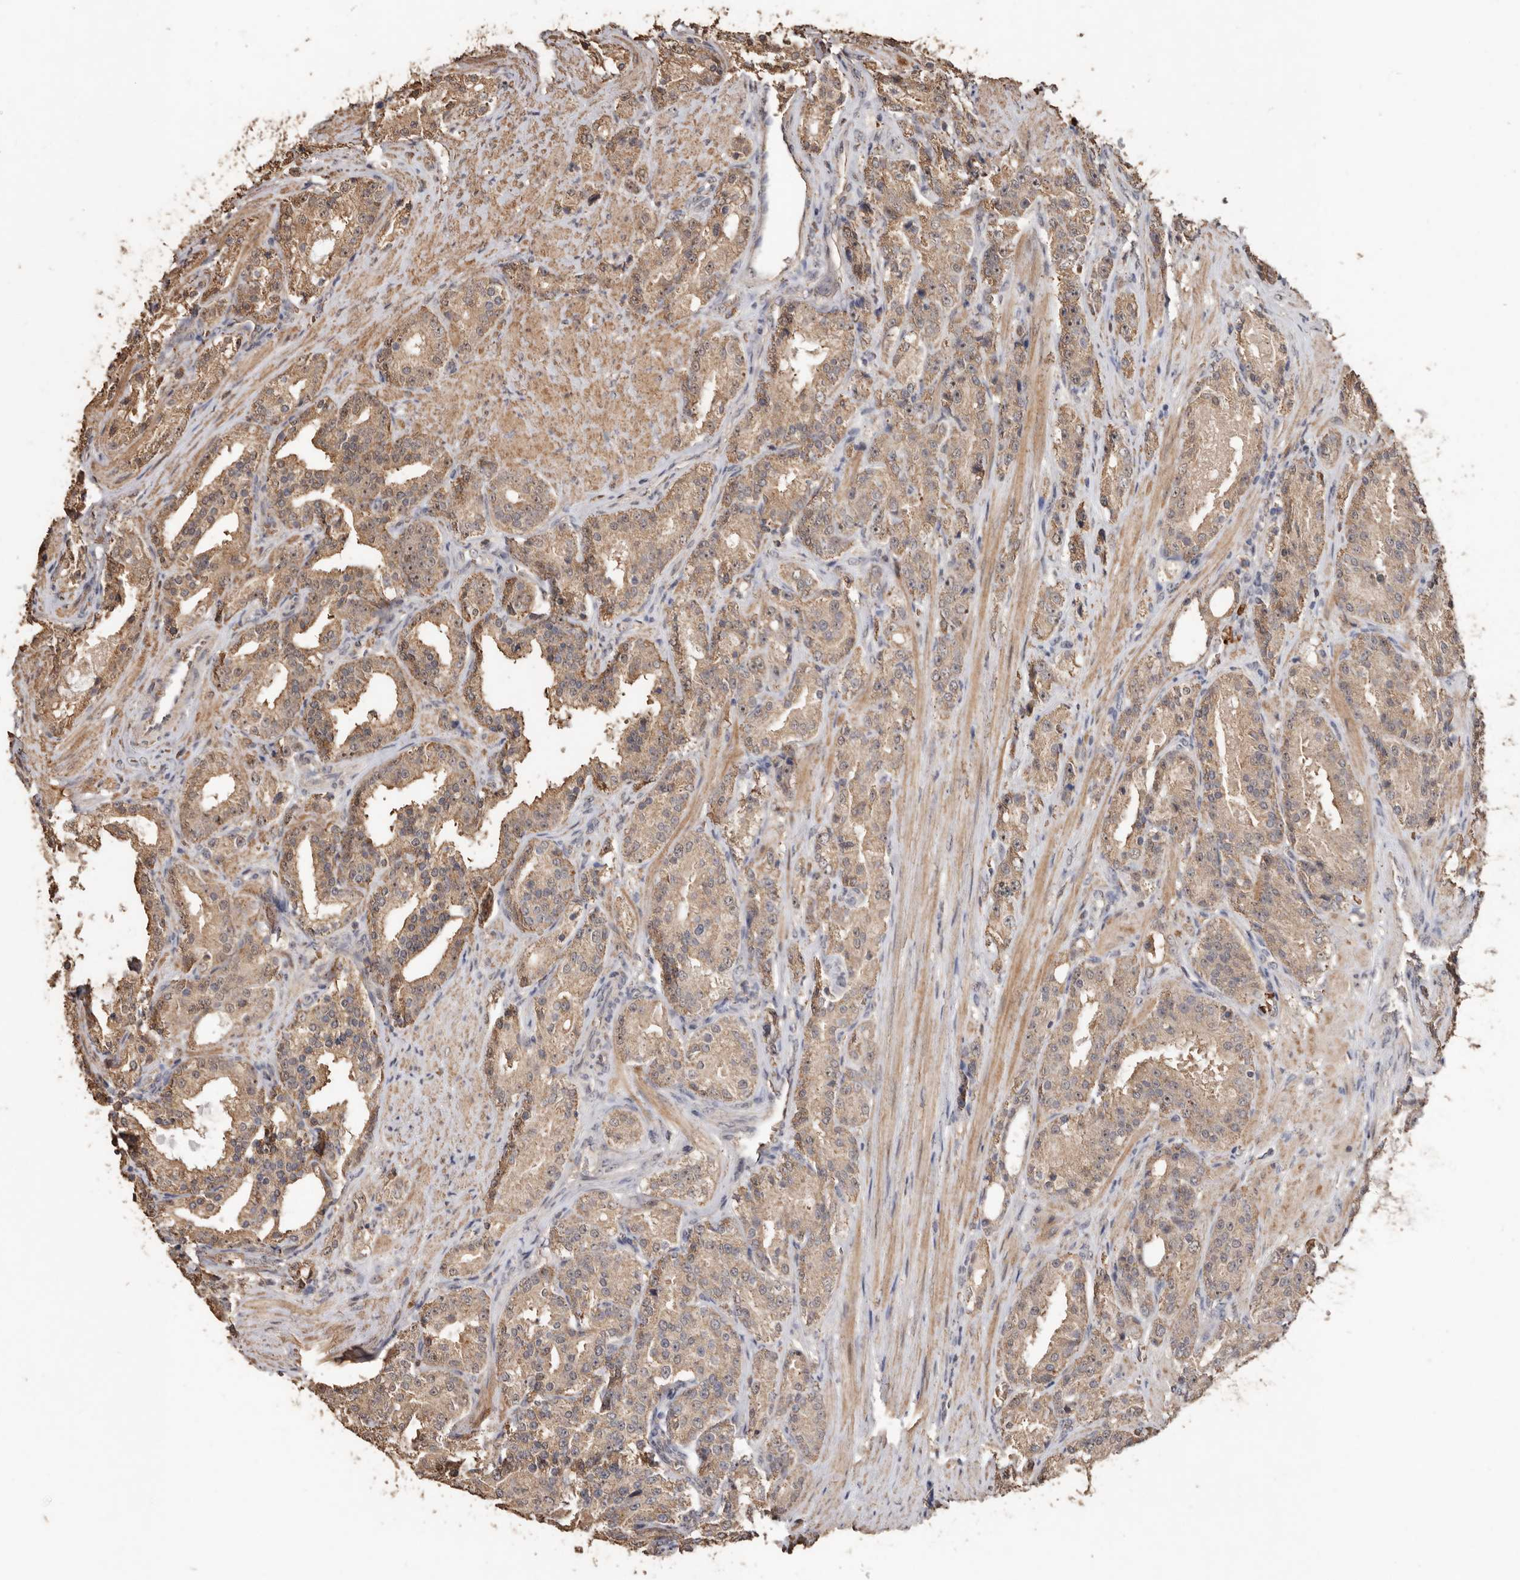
{"staining": {"intensity": "moderate", "quantity": ">75%", "location": "cytoplasmic/membranous"}, "tissue": "prostate cancer", "cell_type": "Tumor cells", "image_type": "cancer", "snomed": [{"axis": "morphology", "description": "Adenocarcinoma, High grade"}, {"axis": "topography", "description": "Prostate"}], "caption": "Immunohistochemical staining of prostate adenocarcinoma (high-grade) displays medium levels of moderate cytoplasmic/membranous protein positivity in approximately >75% of tumor cells. (Brightfield microscopy of DAB IHC at high magnification).", "gene": "GRAMD2A", "patient": {"sex": "male", "age": 60}}